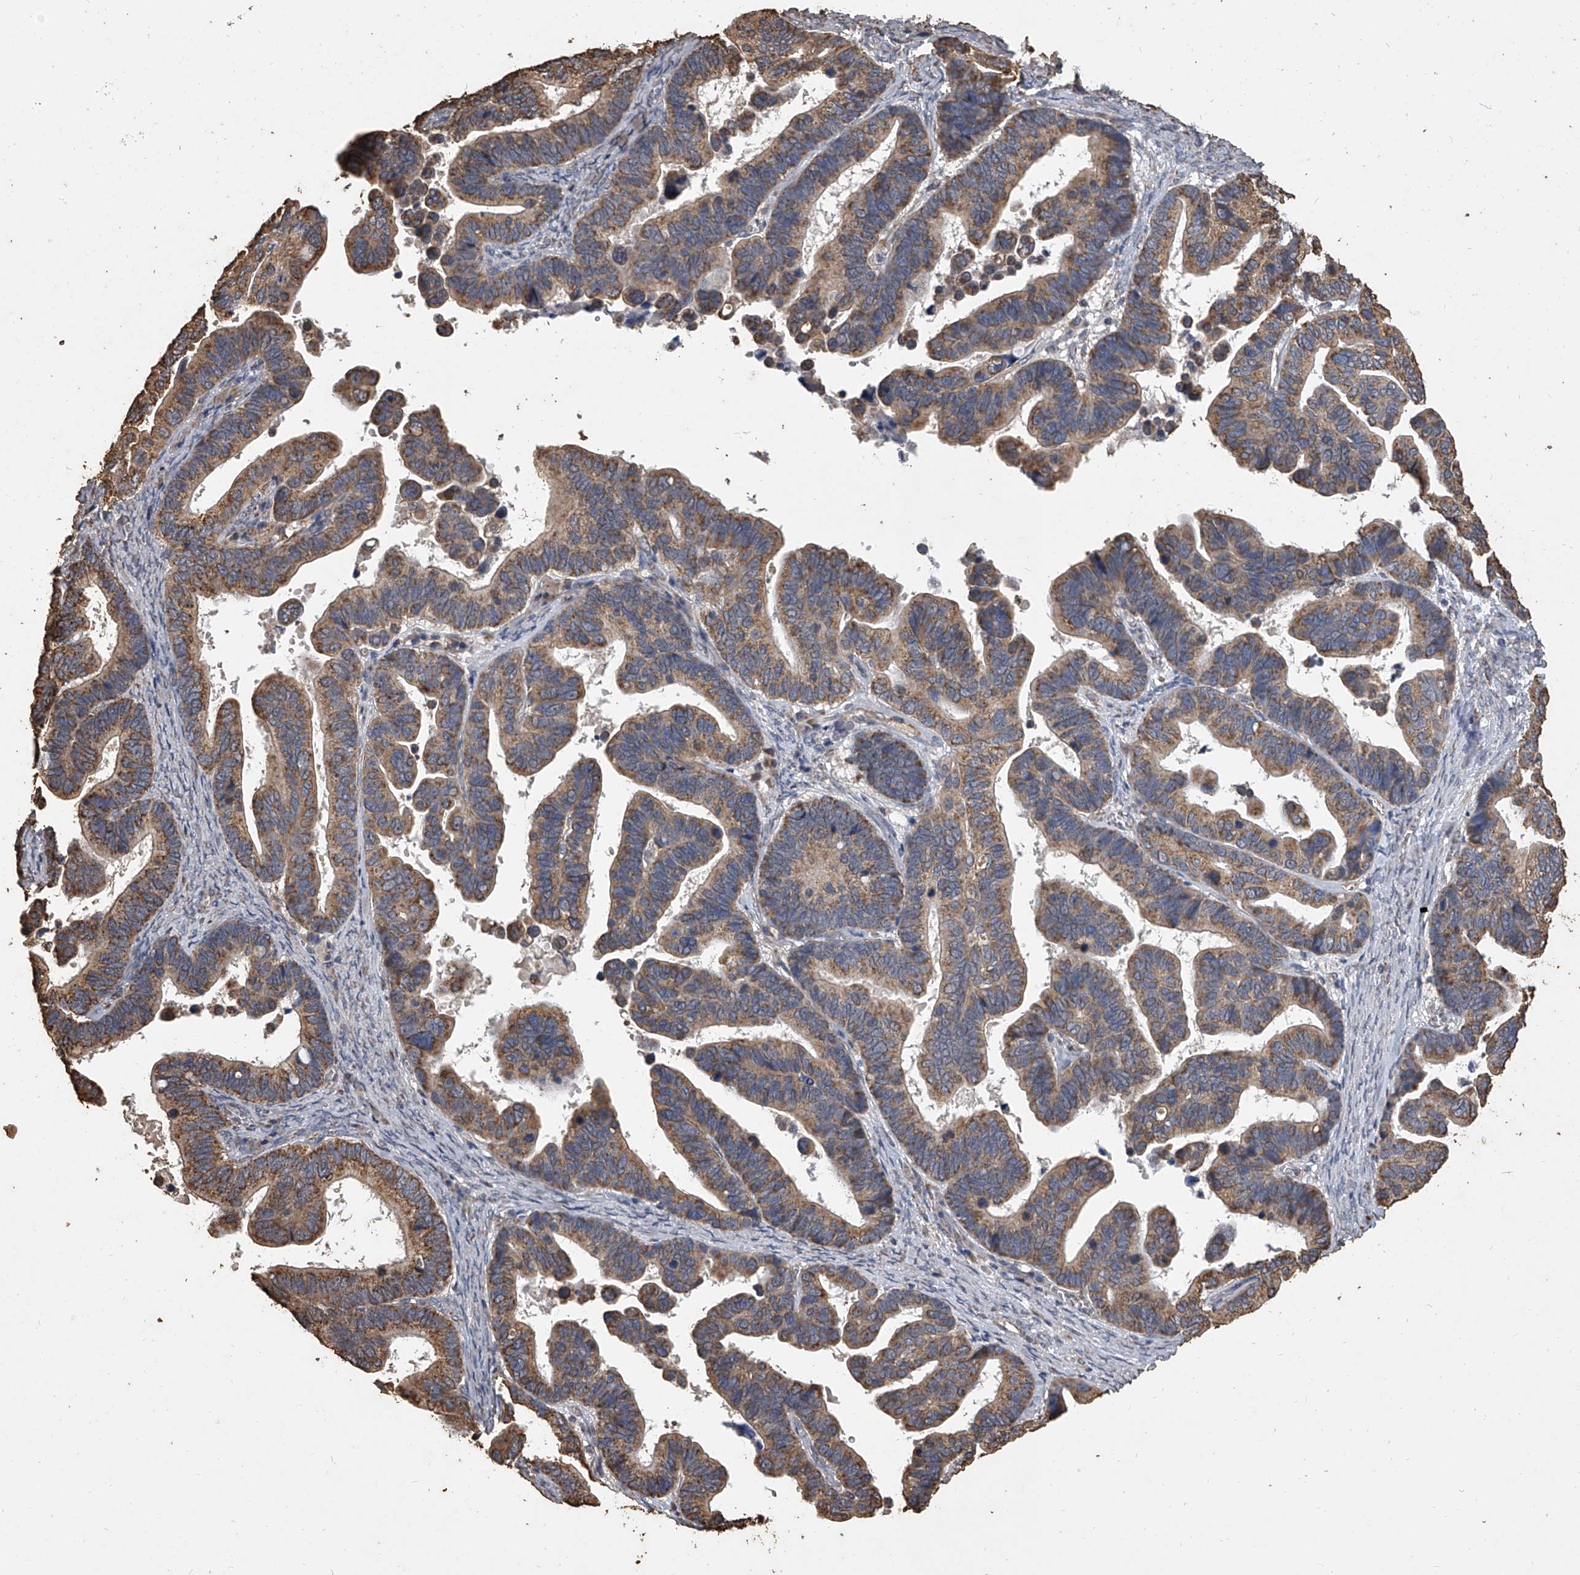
{"staining": {"intensity": "moderate", "quantity": ">75%", "location": "cytoplasmic/membranous"}, "tissue": "ovarian cancer", "cell_type": "Tumor cells", "image_type": "cancer", "snomed": [{"axis": "morphology", "description": "Cystadenocarcinoma, serous, NOS"}, {"axis": "topography", "description": "Ovary"}], "caption": "An immunohistochemistry (IHC) photomicrograph of tumor tissue is shown. Protein staining in brown shows moderate cytoplasmic/membranous positivity in ovarian cancer within tumor cells. (DAB (3,3'-diaminobenzidine) = brown stain, brightfield microscopy at high magnification).", "gene": "MRPL28", "patient": {"sex": "female", "age": 56}}